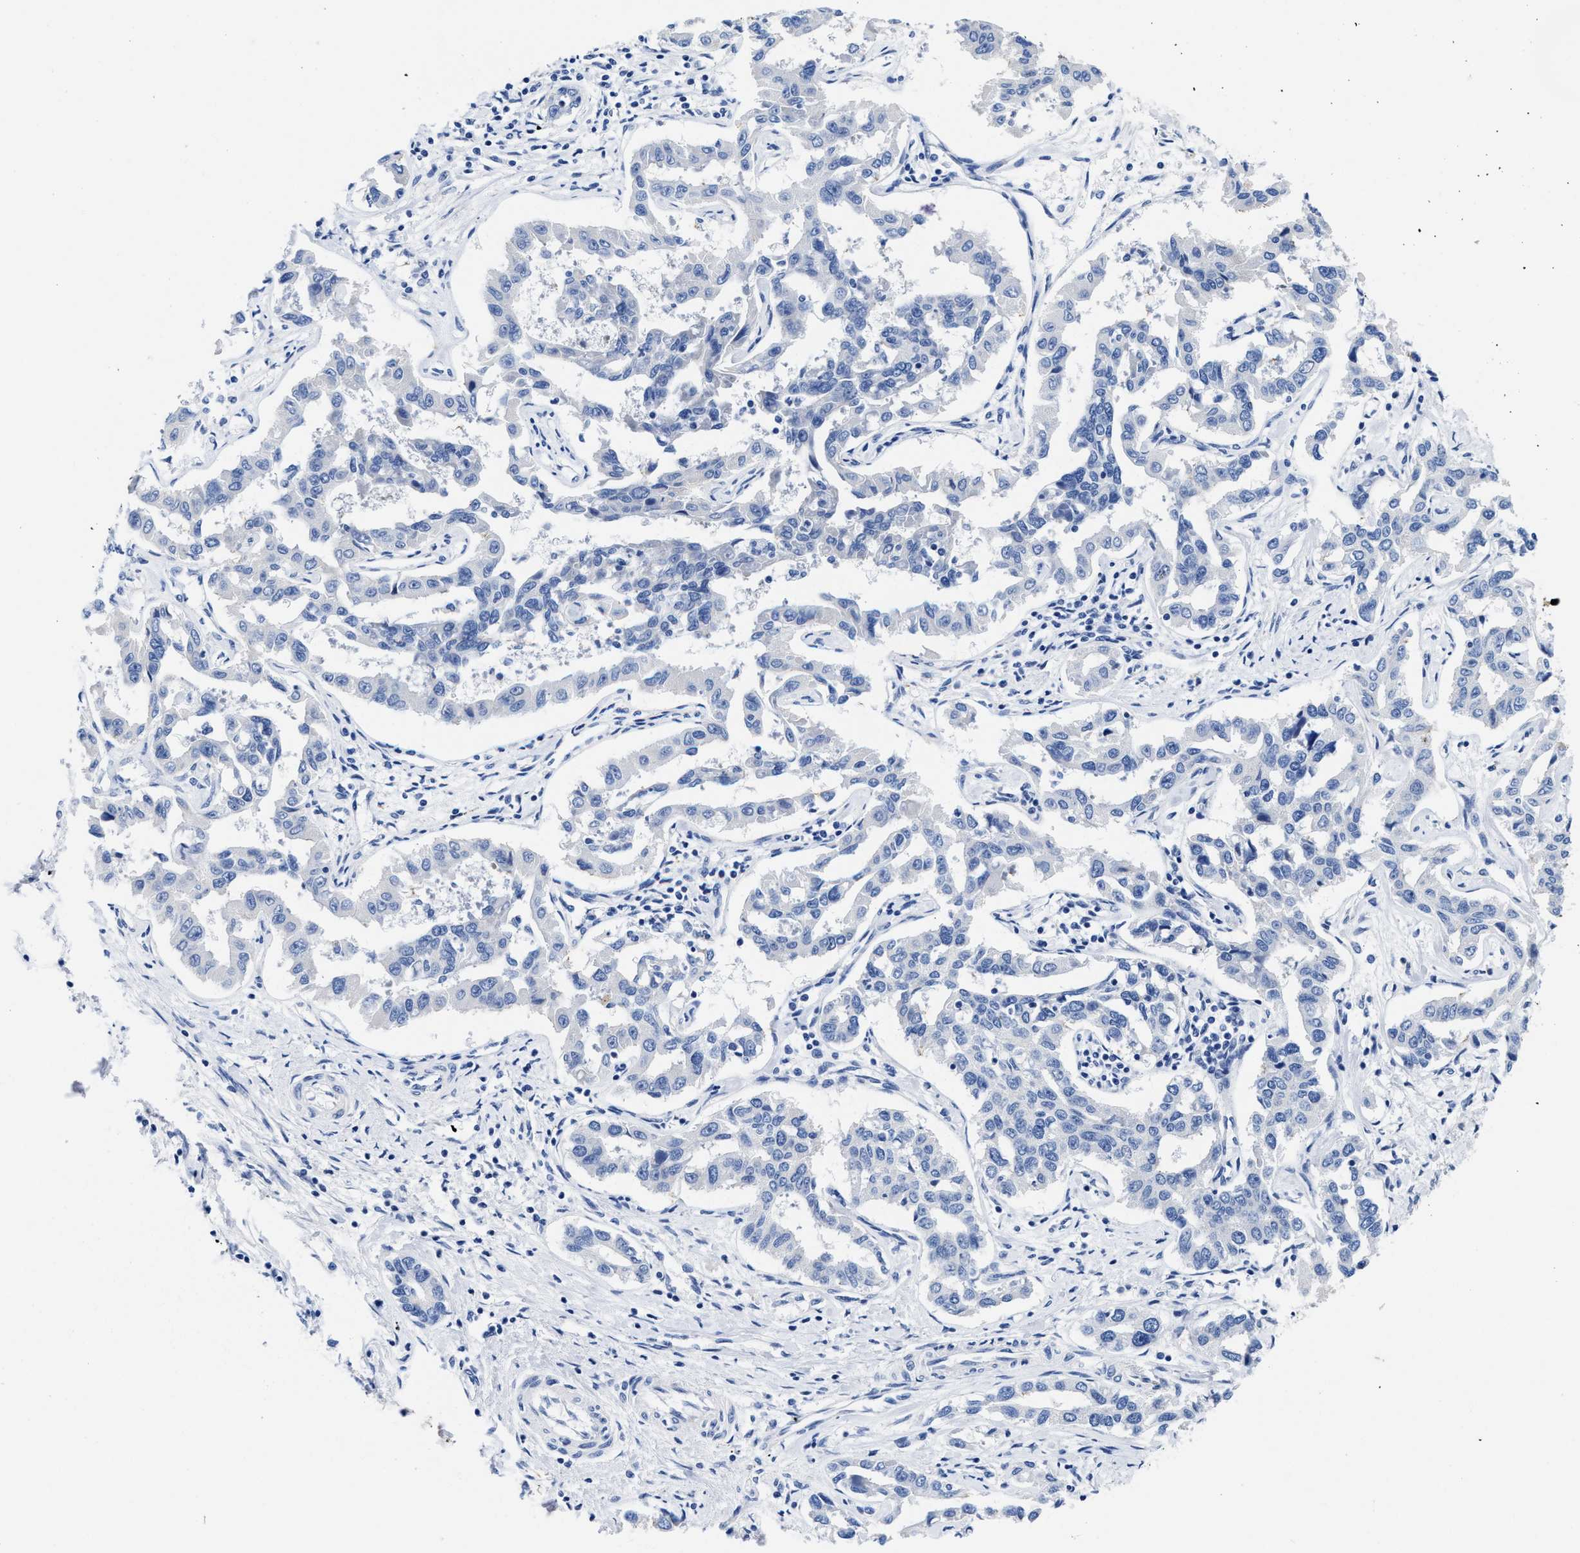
{"staining": {"intensity": "negative", "quantity": "none", "location": "none"}, "tissue": "liver cancer", "cell_type": "Tumor cells", "image_type": "cancer", "snomed": [{"axis": "morphology", "description": "Cholangiocarcinoma"}, {"axis": "topography", "description": "Liver"}], "caption": "Immunohistochemistry photomicrograph of cholangiocarcinoma (liver) stained for a protein (brown), which displays no expression in tumor cells.", "gene": "HOOK1", "patient": {"sex": "male", "age": 59}}